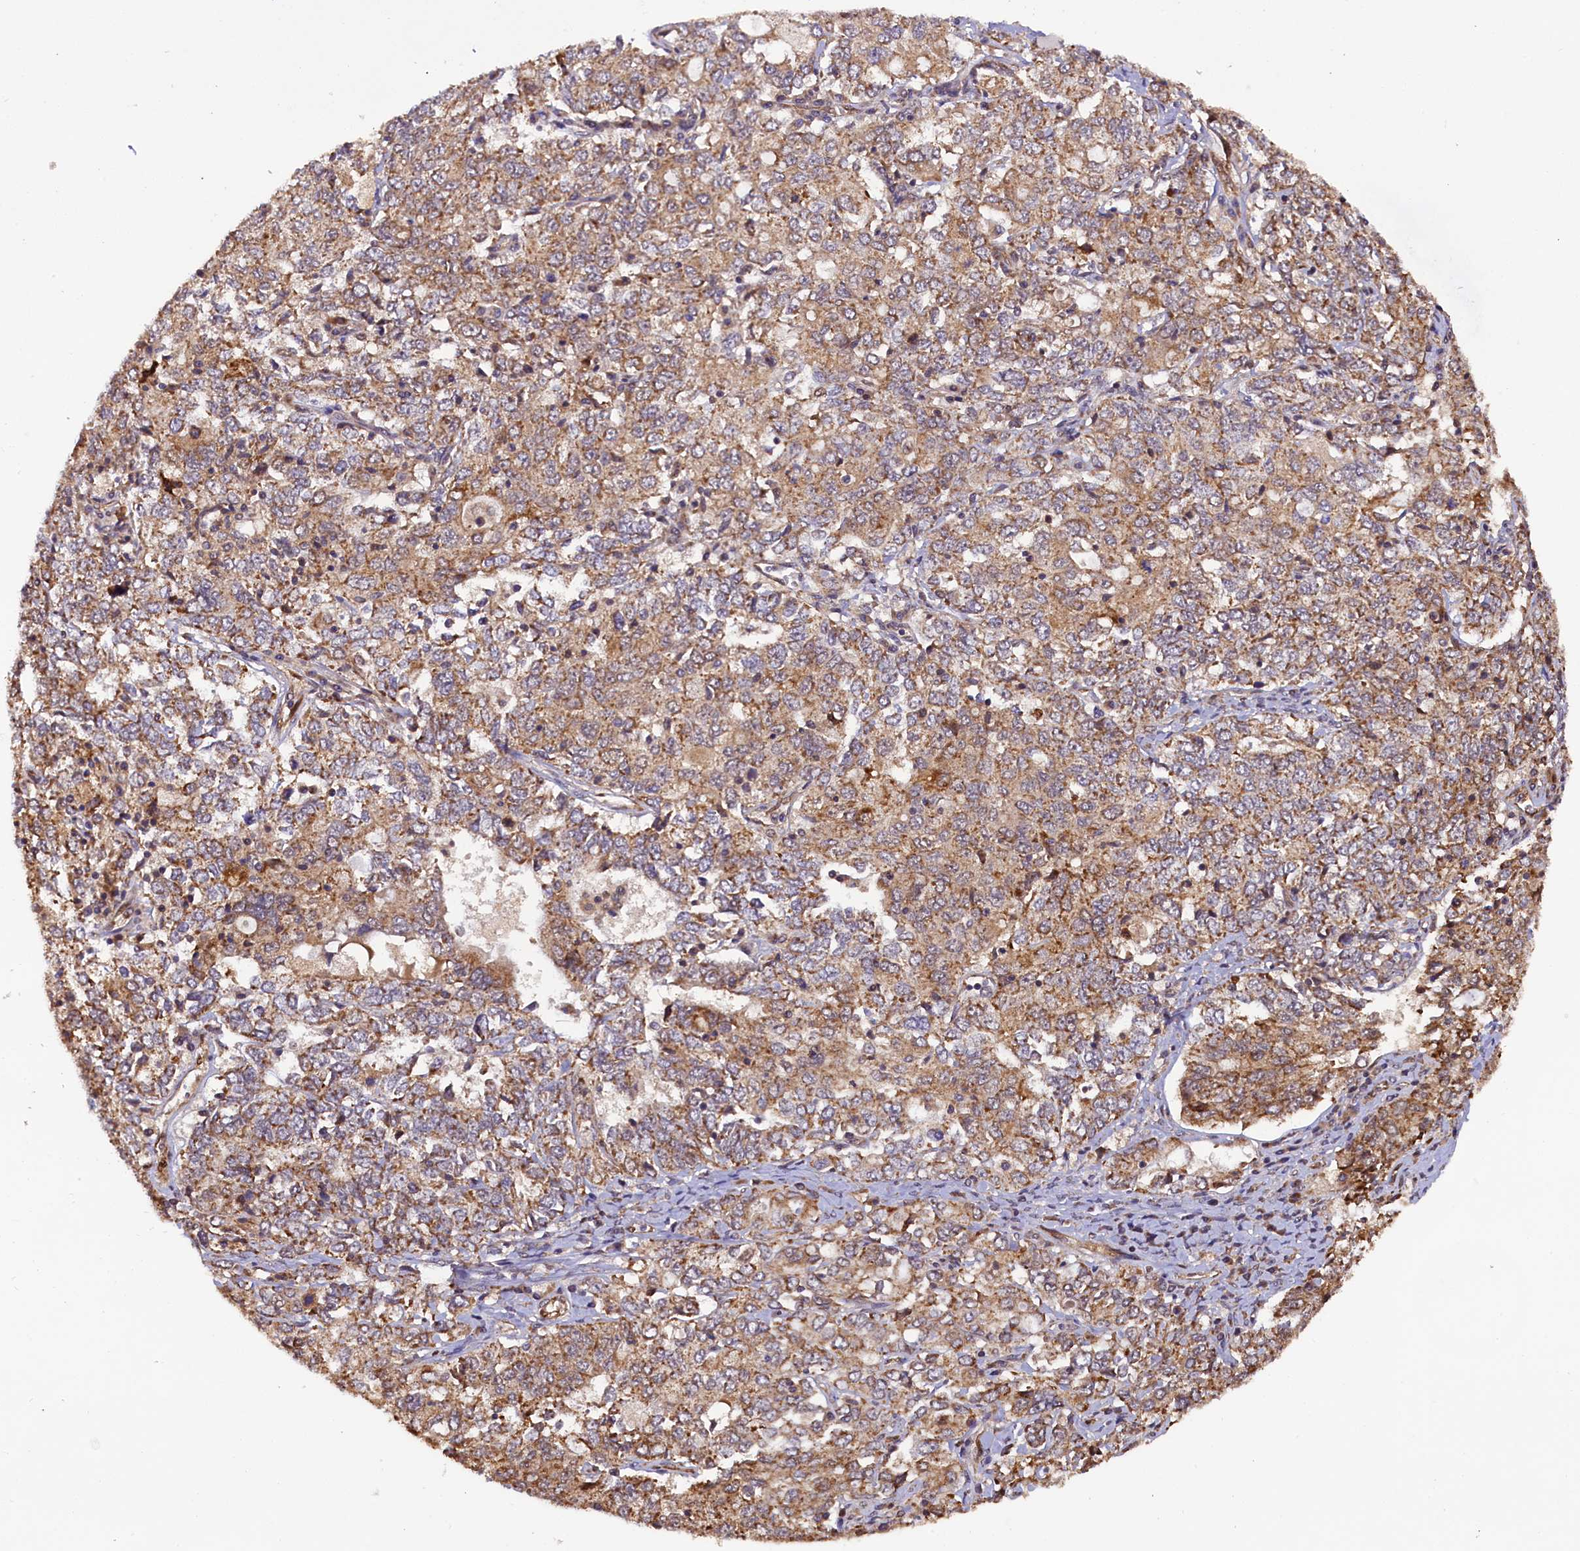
{"staining": {"intensity": "moderate", "quantity": ">75%", "location": "cytoplasmic/membranous"}, "tissue": "ovarian cancer", "cell_type": "Tumor cells", "image_type": "cancer", "snomed": [{"axis": "morphology", "description": "Carcinoma, endometroid"}, {"axis": "topography", "description": "Ovary"}], "caption": "Moderate cytoplasmic/membranous expression for a protein is present in approximately >75% of tumor cells of ovarian cancer (endometroid carcinoma) using IHC.", "gene": "DOHH", "patient": {"sex": "female", "age": 62}}